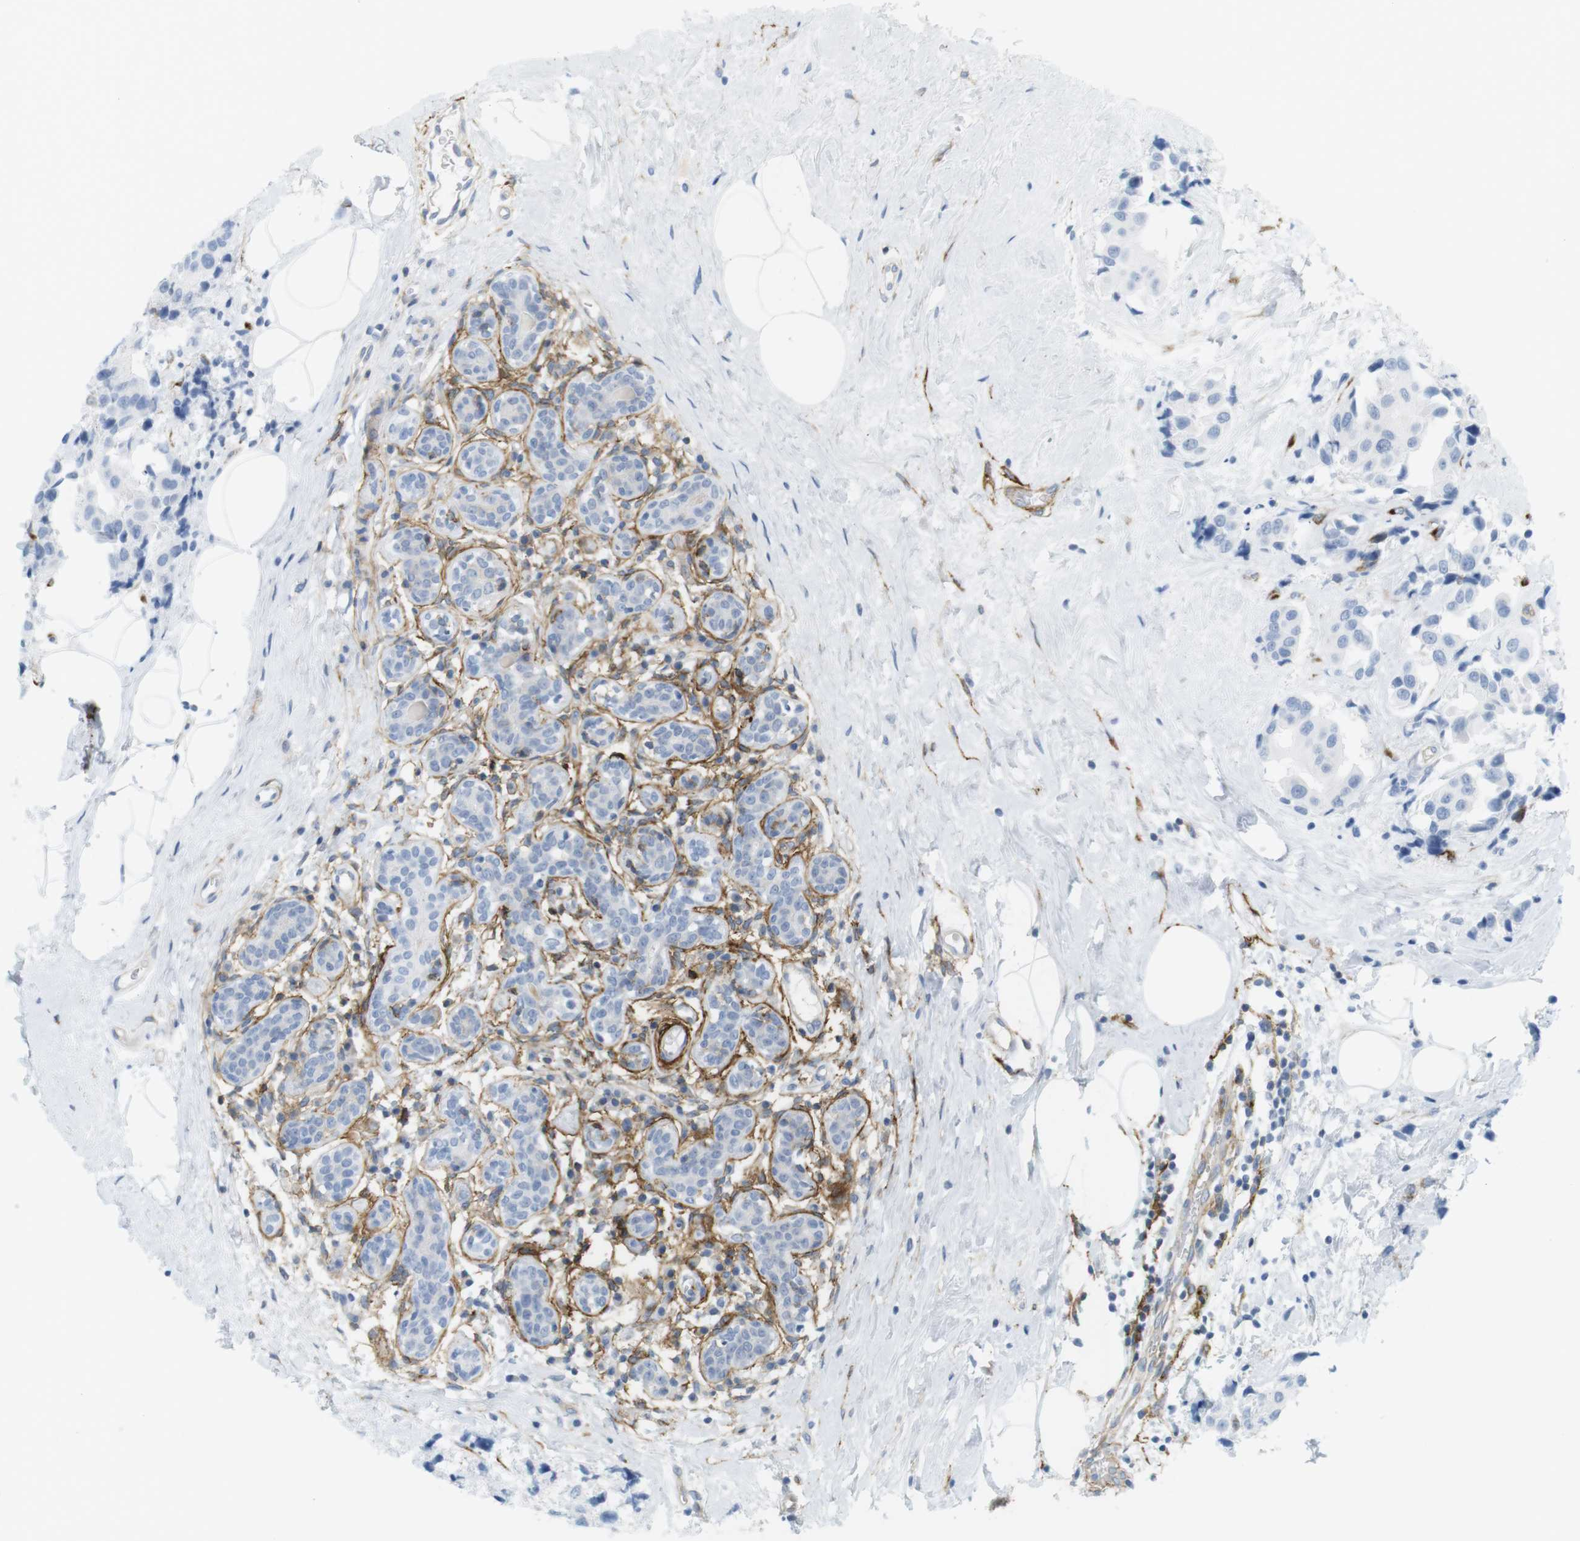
{"staining": {"intensity": "negative", "quantity": "none", "location": "none"}, "tissue": "breast cancer", "cell_type": "Tumor cells", "image_type": "cancer", "snomed": [{"axis": "morphology", "description": "Normal tissue, NOS"}, {"axis": "morphology", "description": "Duct carcinoma"}, {"axis": "topography", "description": "Breast"}], "caption": "Protein analysis of breast invasive ductal carcinoma demonstrates no significant expression in tumor cells.", "gene": "F2R", "patient": {"sex": "female", "age": 39}}